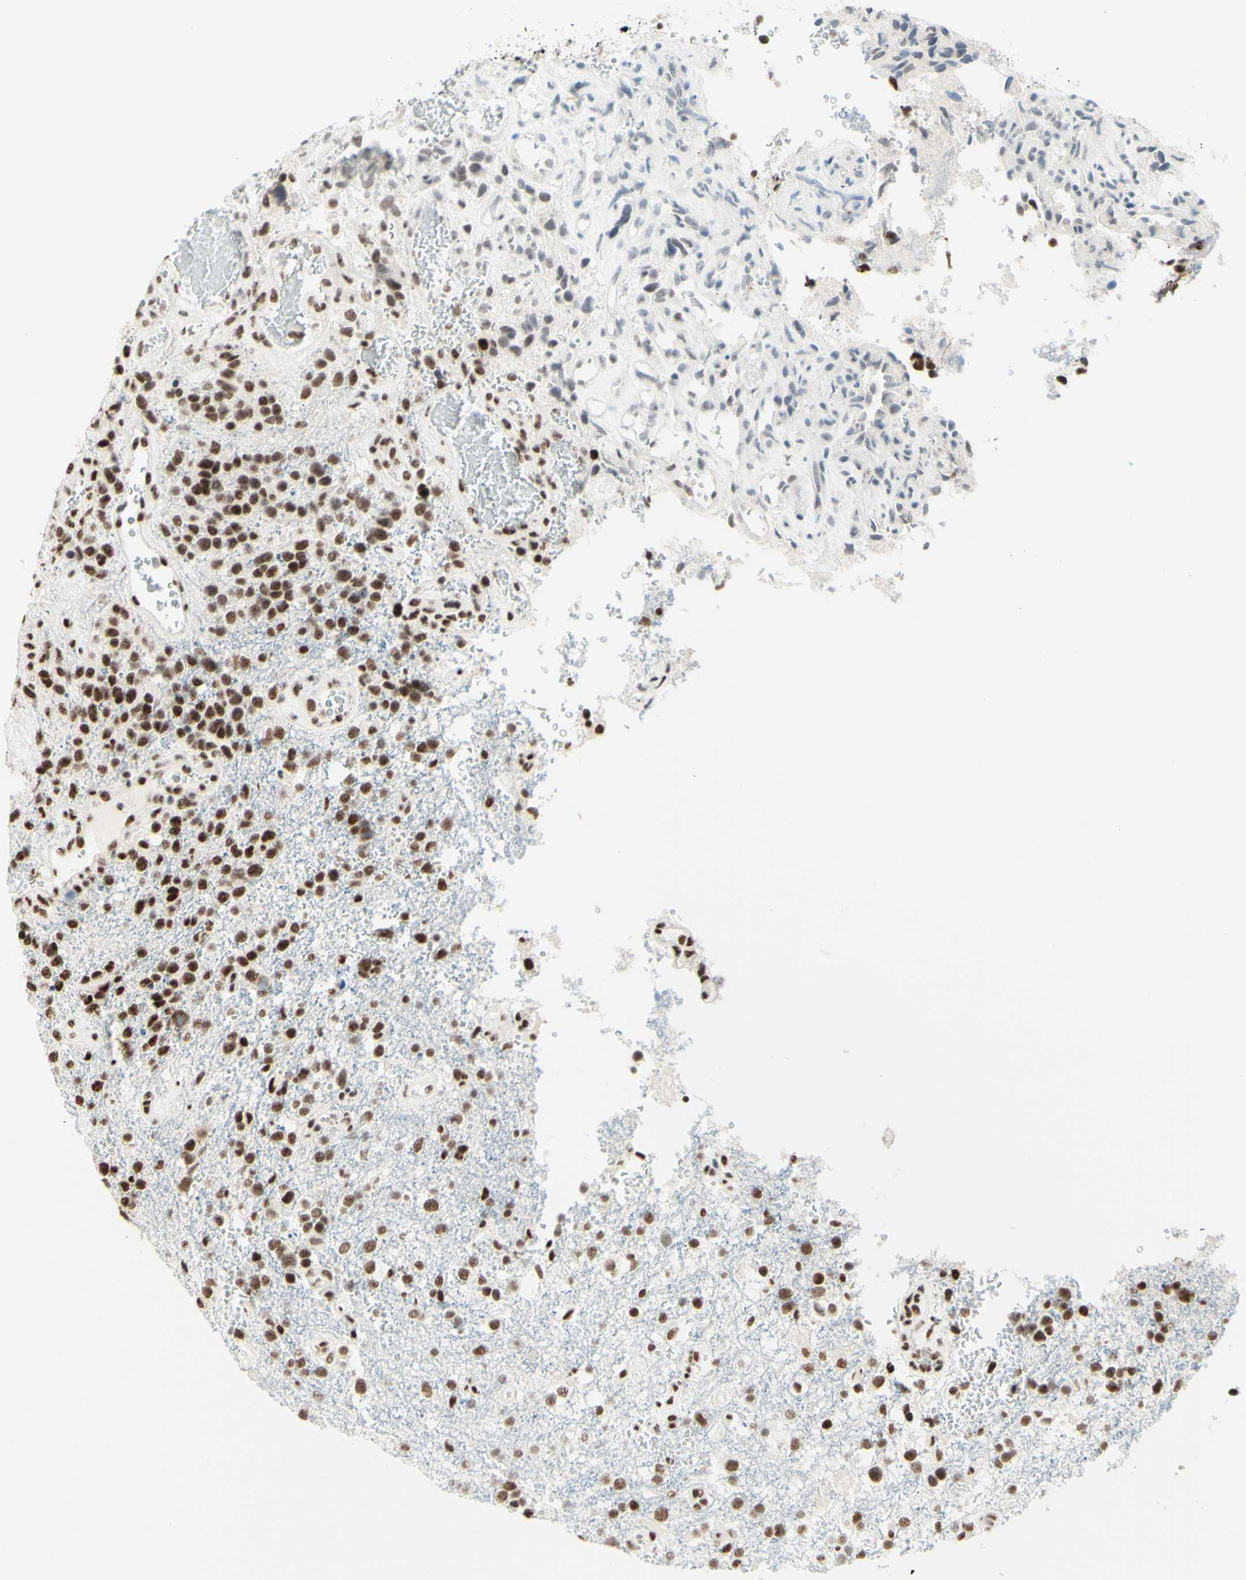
{"staining": {"intensity": "strong", "quantity": ">75%", "location": "nuclear"}, "tissue": "glioma", "cell_type": "Tumor cells", "image_type": "cancer", "snomed": [{"axis": "morphology", "description": "Glioma, malignant, High grade"}, {"axis": "topography", "description": "Brain"}], "caption": "Human glioma stained with a protein marker shows strong staining in tumor cells.", "gene": "WTAP", "patient": {"sex": "female", "age": 58}}